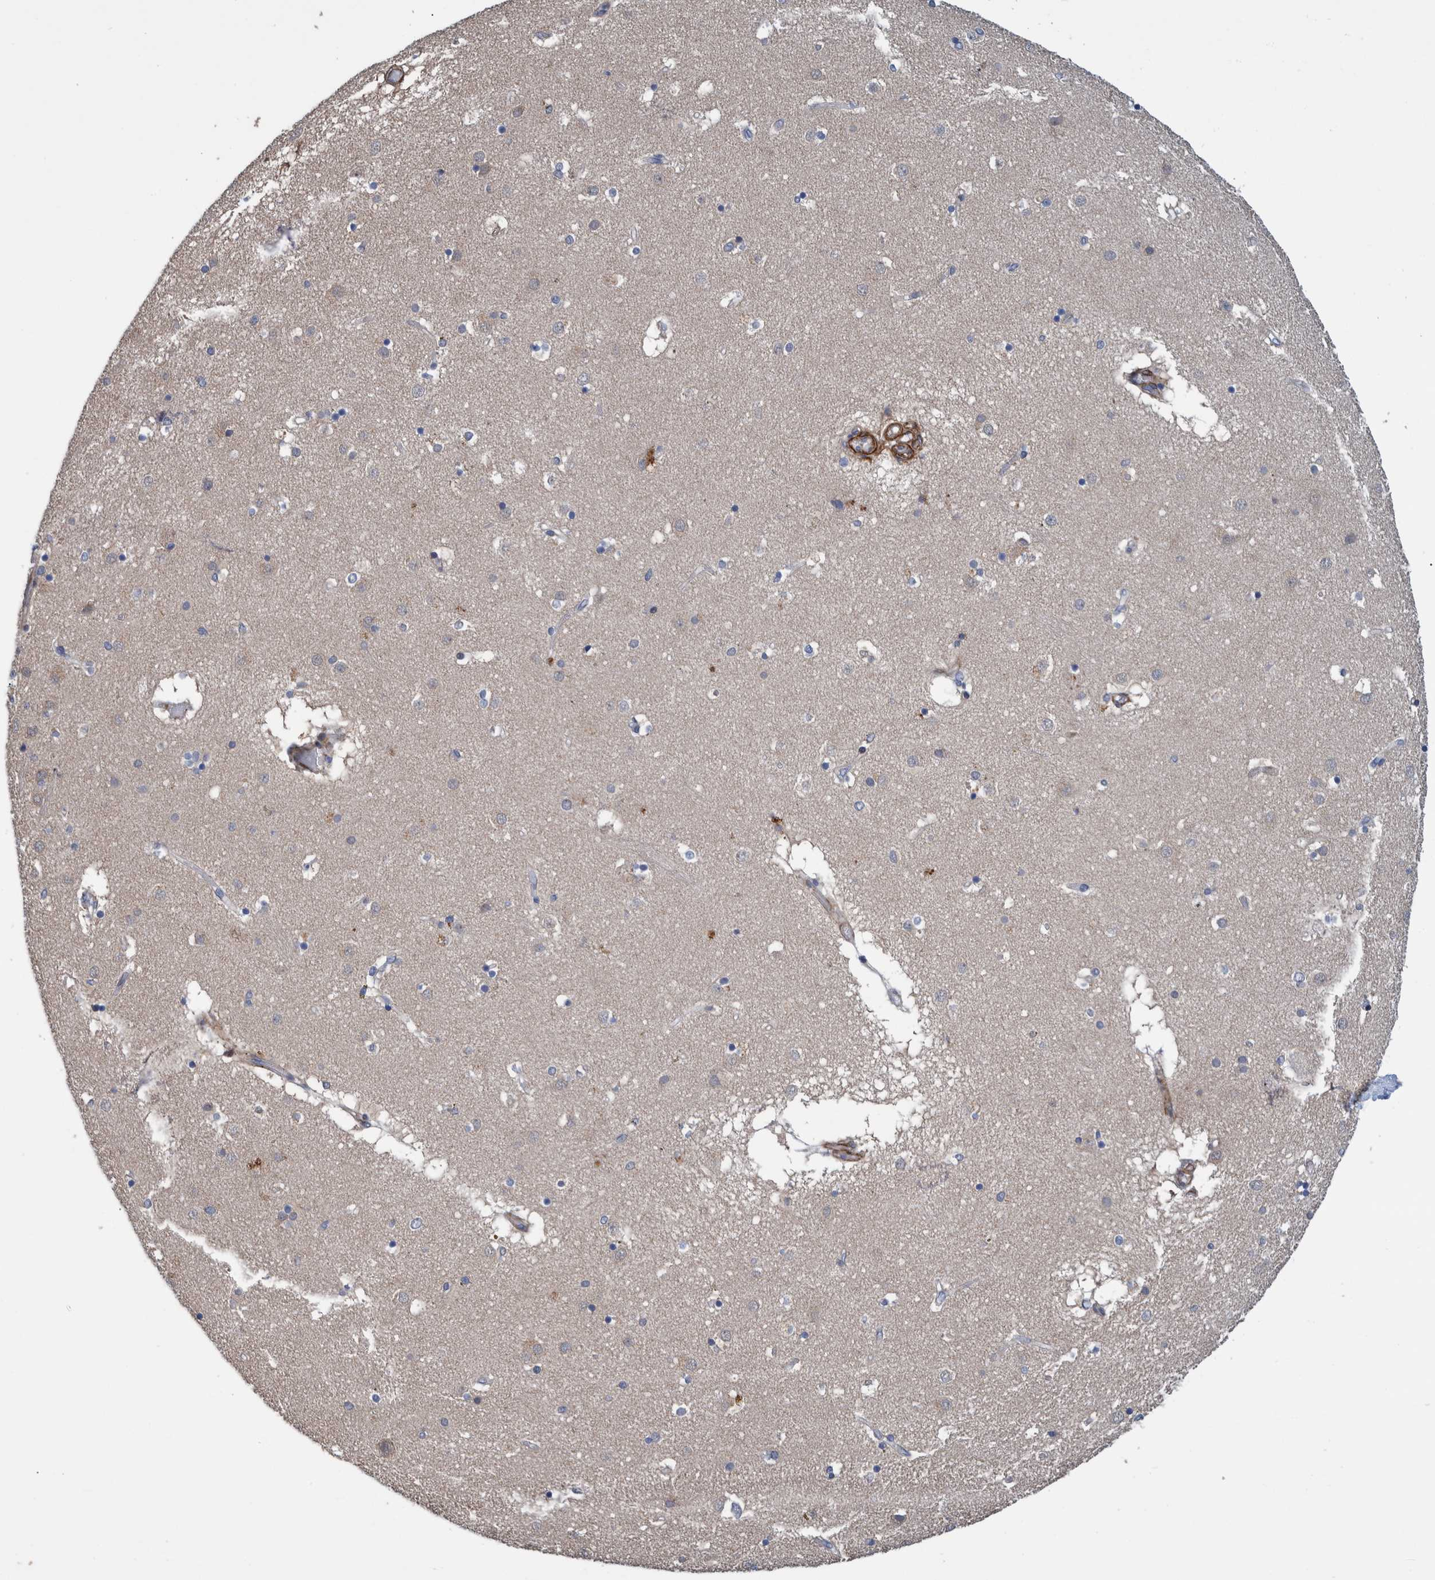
{"staining": {"intensity": "negative", "quantity": "none", "location": "none"}, "tissue": "caudate", "cell_type": "Glial cells", "image_type": "normal", "snomed": [{"axis": "morphology", "description": "Normal tissue, NOS"}, {"axis": "topography", "description": "Lateral ventricle wall"}], "caption": "The image shows no significant positivity in glial cells of caudate. (DAB (3,3'-diaminobenzidine) IHC with hematoxylin counter stain).", "gene": "MKS1", "patient": {"sex": "male", "age": 70}}